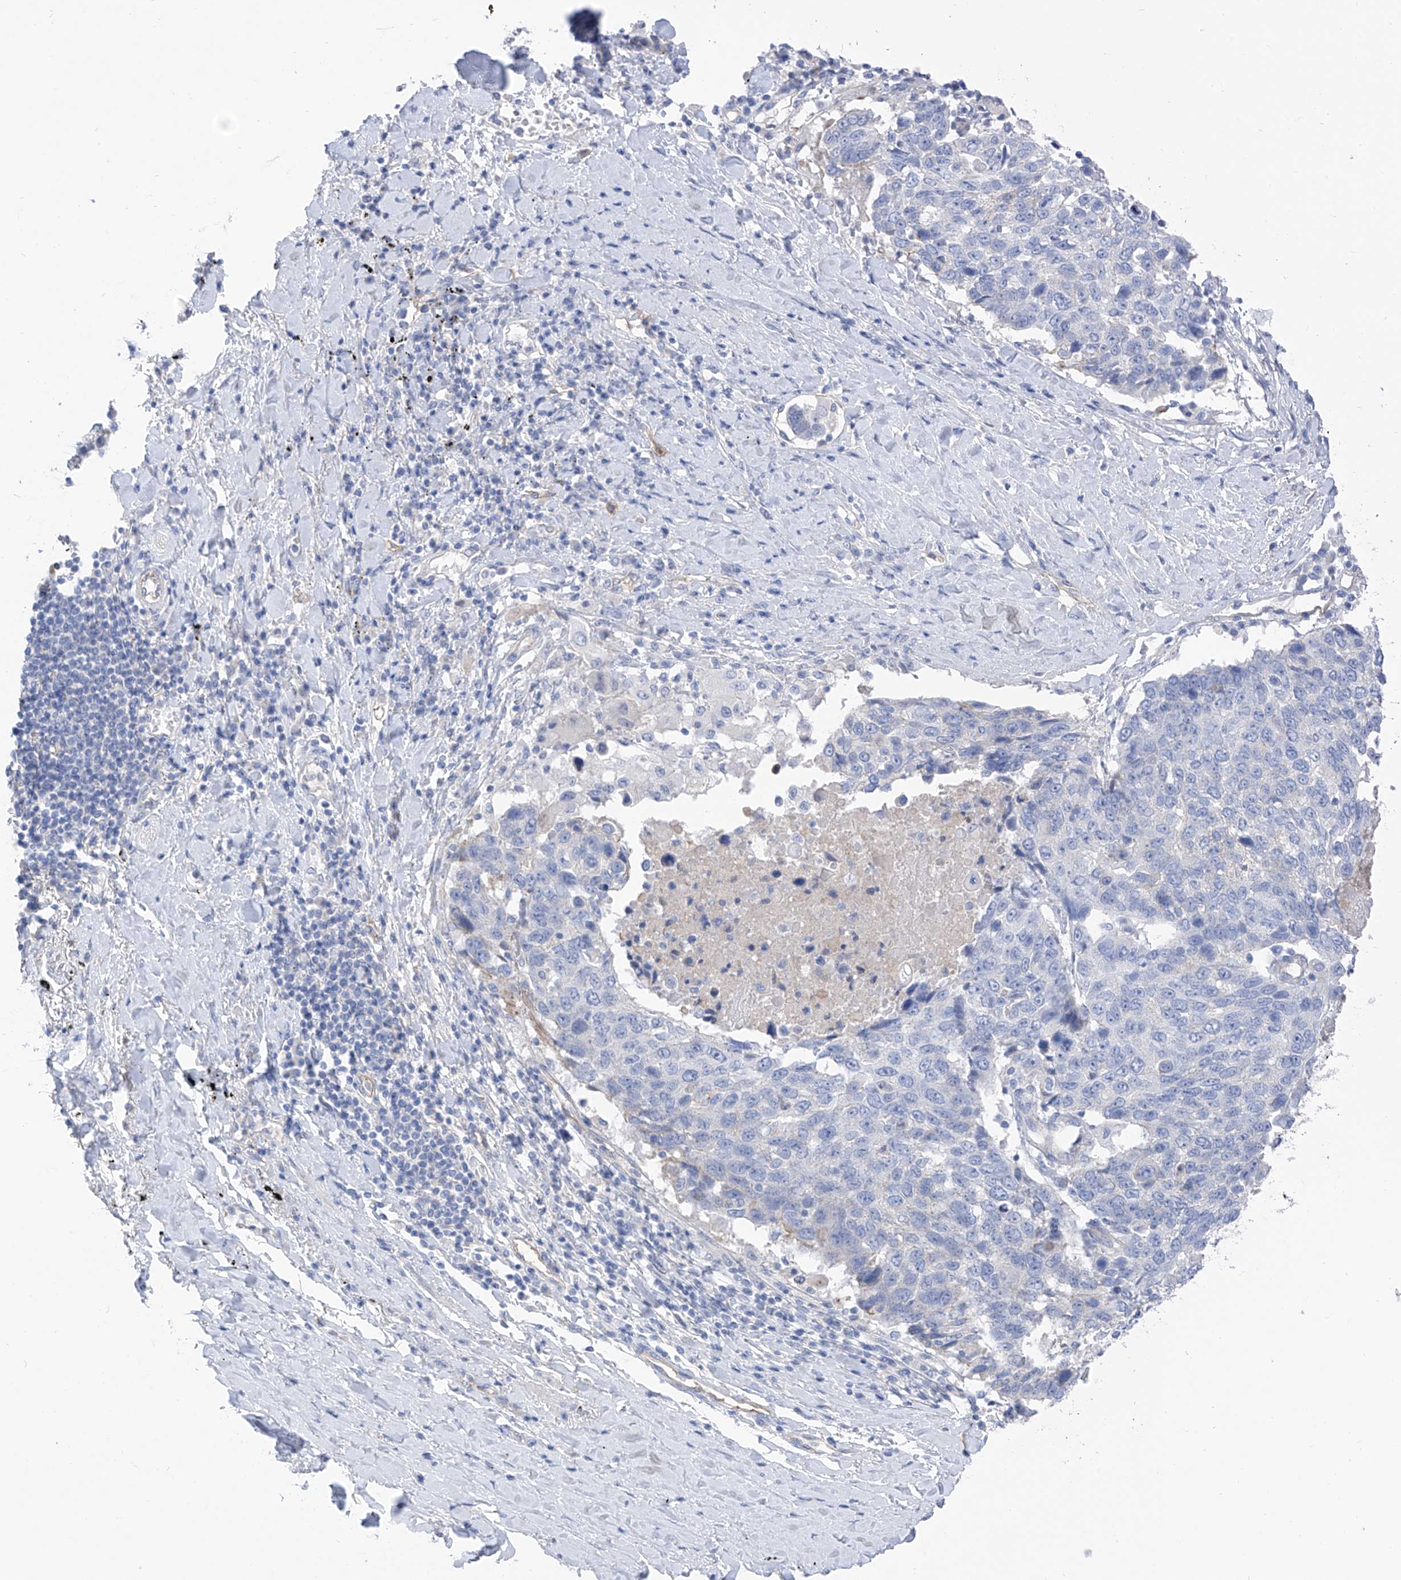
{"staining": {"intensity": "weak", "quantity": "<25%", "location": "cytoplasmic/membranous"}, "tissue": "lung cancer", "cell_type": "Tumor cells", "image_type": "cancer", "snomed": [{"axis": "morphology", "description": "Squamous cell carcinoma, NOS"}, {"axis": "topography", "description": "Lung"}], "caption": "Immunohistochemistry (IHC) histopathology image of squamous cell carcinoma (lung) stained for a protein (brown), which exhibits no positivity in tumor cells.", "gene": "ITGA9", "patient": {"sex": "male", "age": 66}}